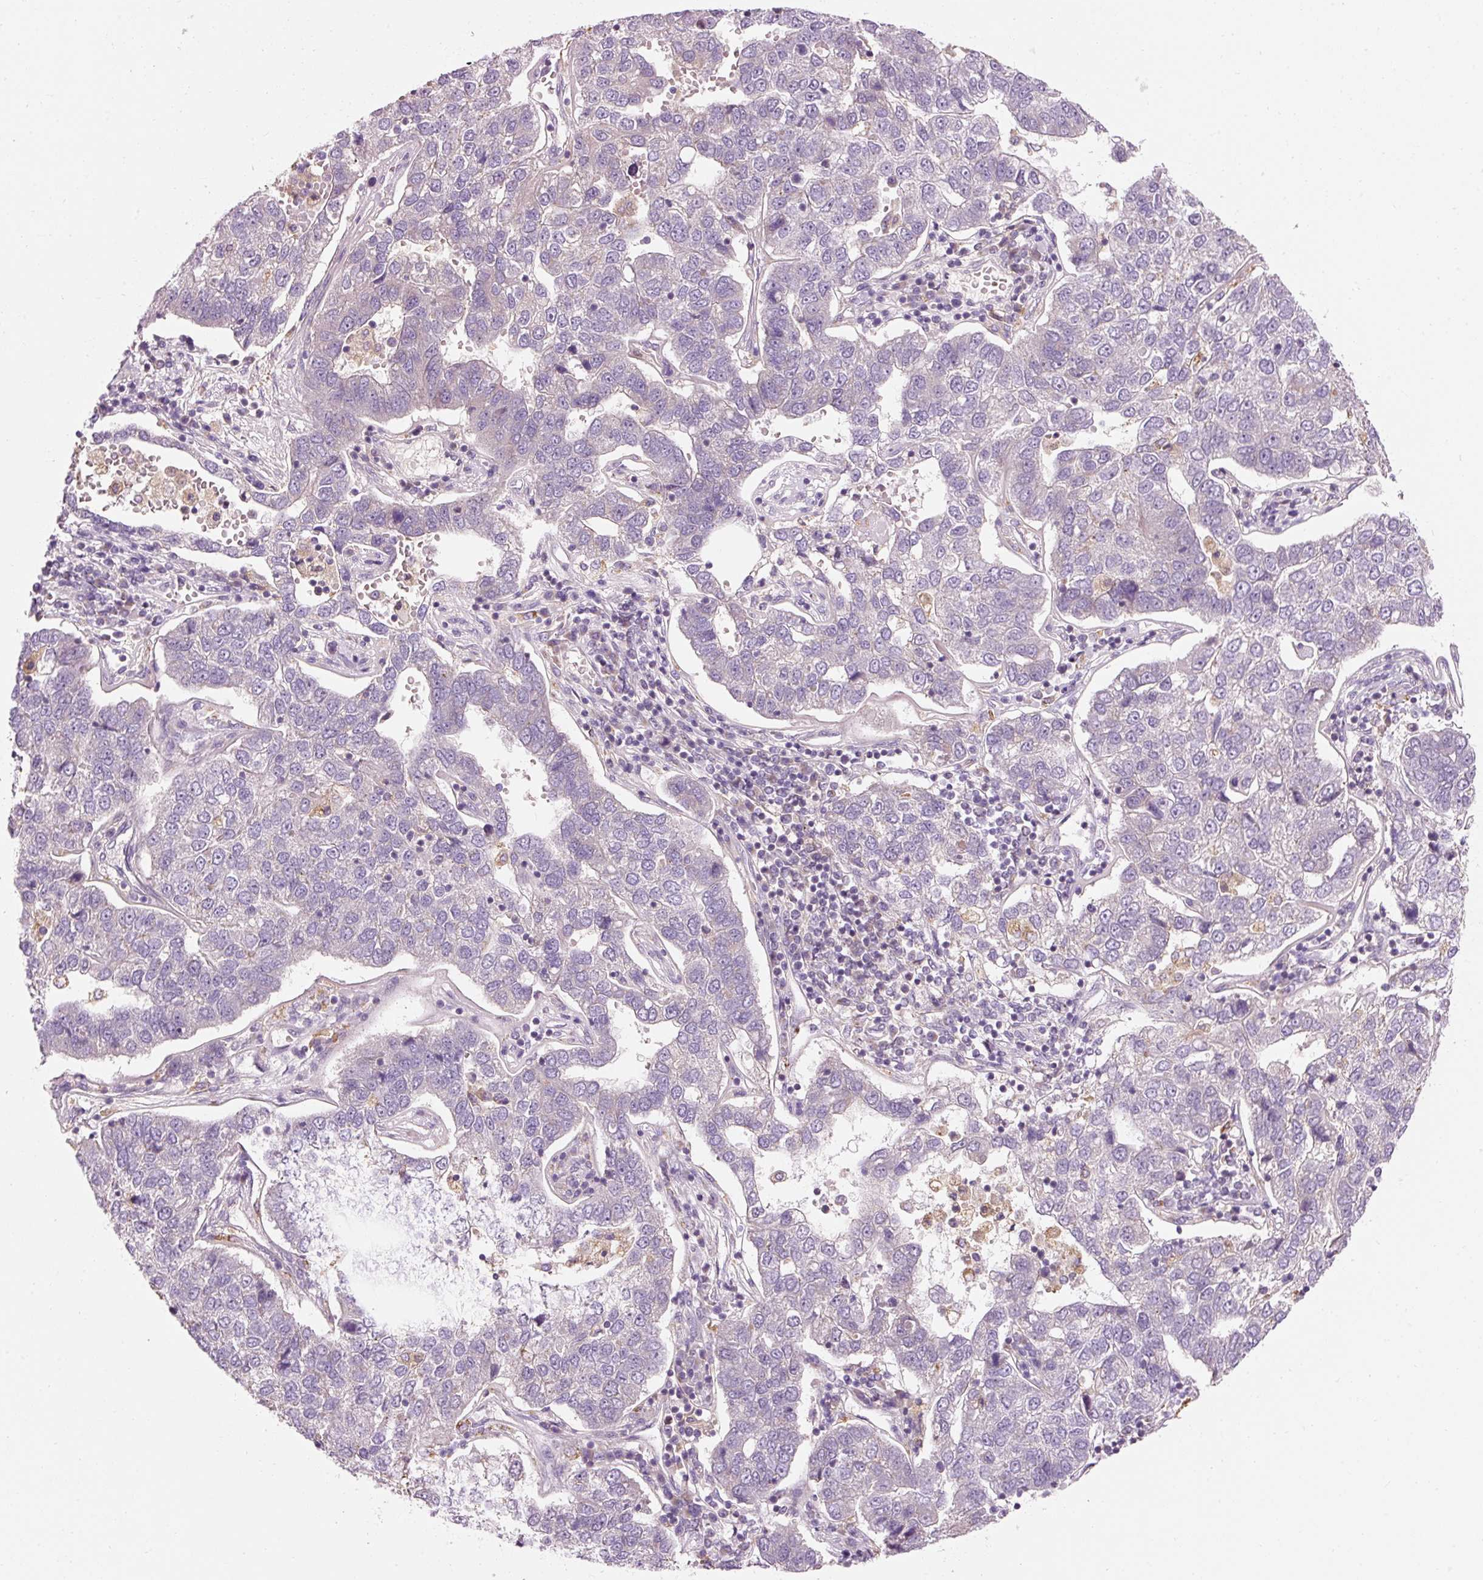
{"staining": {"intensity": "negative", "quantity": "none", "location": "none"}, "tissue": "pancreatic cancer", "cell_type": "Tumor cells", "image_type": "cancer", "snomed": [{"axis": "morphology", "description": "Adenocarcinoma, NOS"}, {"axis": "topography", "description": "Pancreas"}], "caption": "Tumor cells are negative for protein expression in human pancreatic cancer (adenocarcinoma). Brightfield microscopy of IHC stained with DAB (3,3'-diaminobenzidine) (brown) and hematoxylin (blue), captured at high magnification.", "gene": "NAPA", "patient": {"sex": "female", "age": 61}}